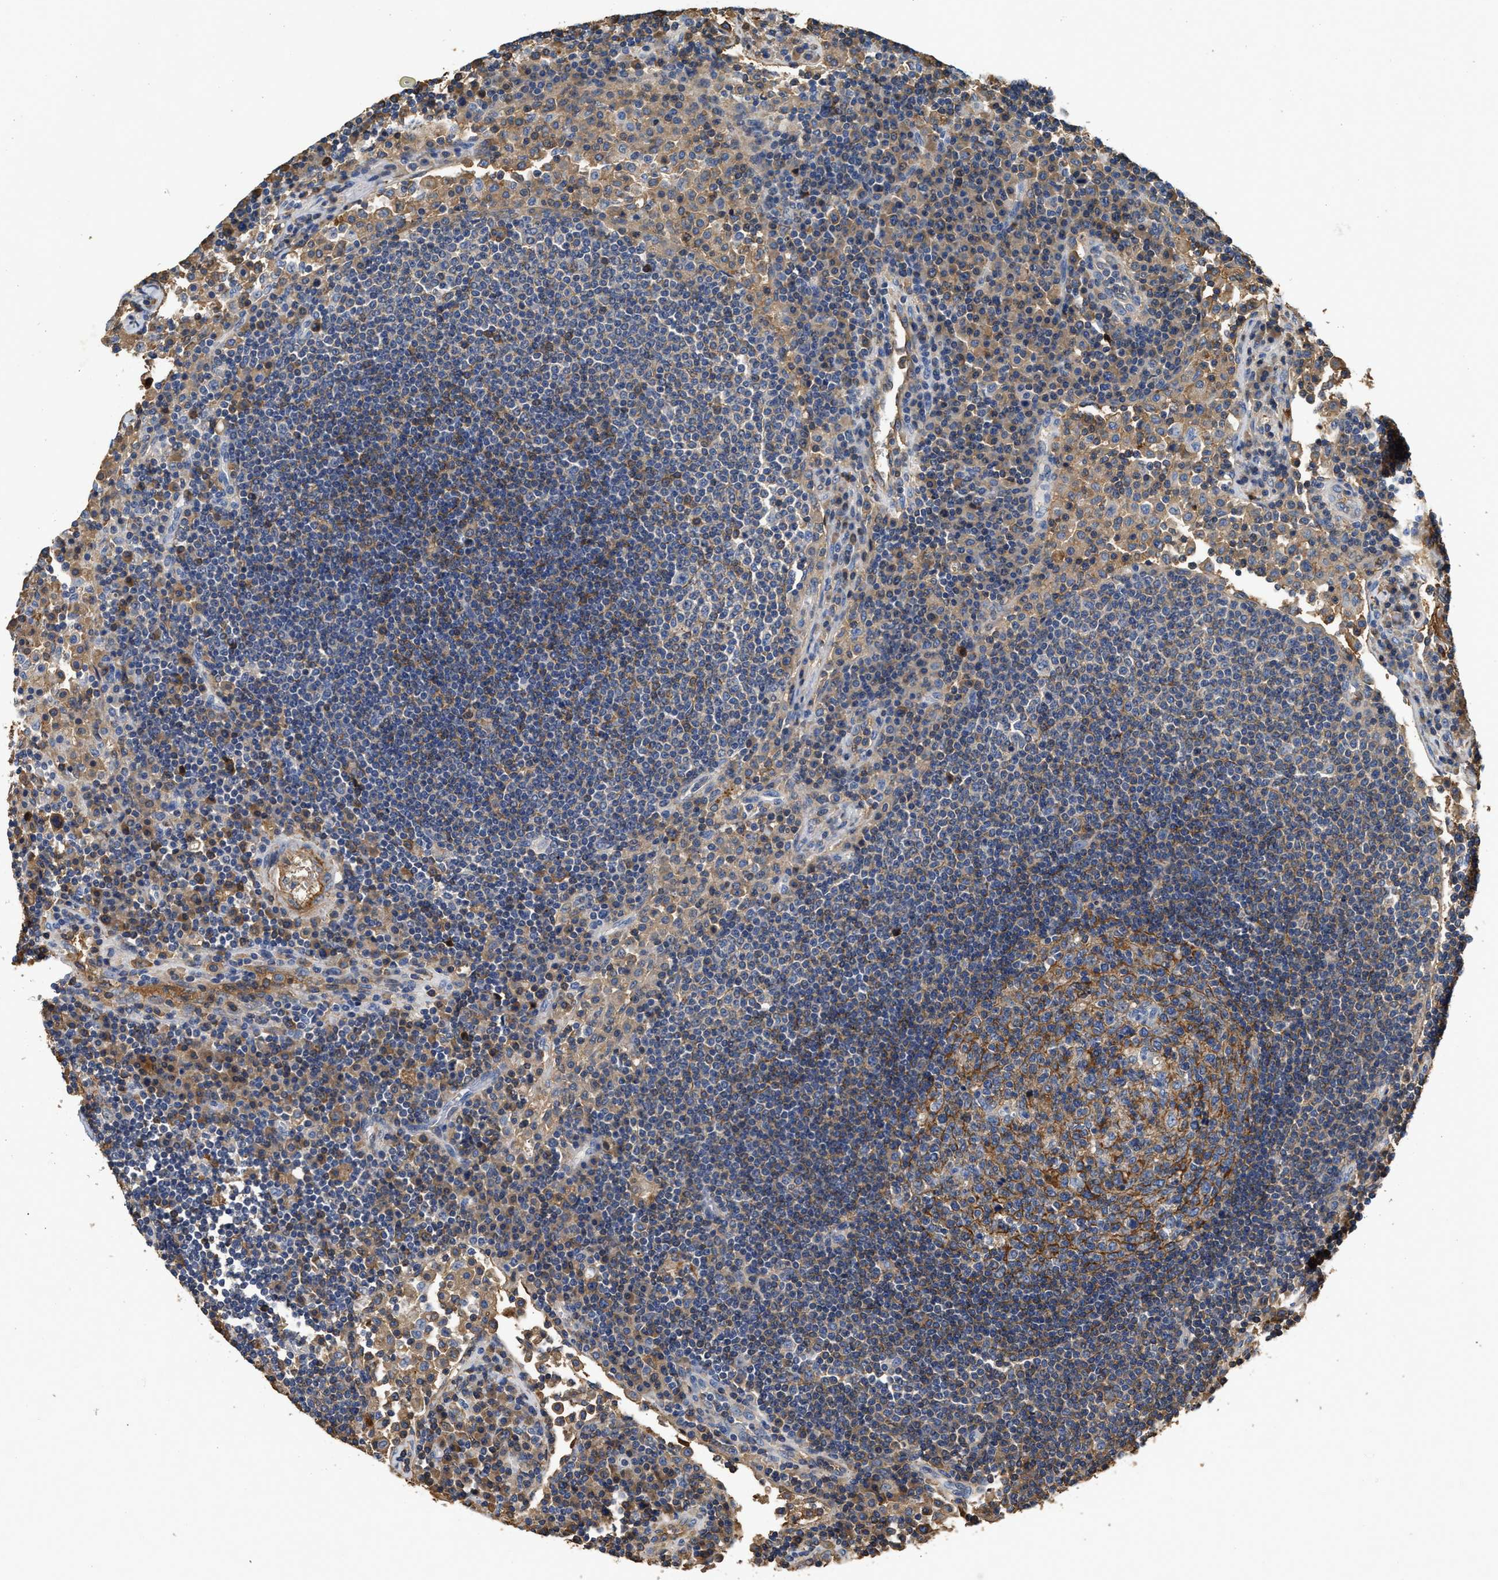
{"staining": {"intensity": "moderate", "quantity": "<25%", "location": "cytoplasmic/membranous"}, "tissue": "lymph node", "cell_type": "Germinal center cells", "image_type": "normal", "snomed": [{"axis": "morphology", "description": "Normal tissue, NOS"}, {"axis": "topography", "description": "Lymph node"}], "caption": "About <25% of germinal center cells in benign human lymph node display moderate cytoplasmic/membranous protein positivity as visualized by brown immunohistochemical staining.", "gene": "C3", "patient": {"sex": "female", "age": 53}}